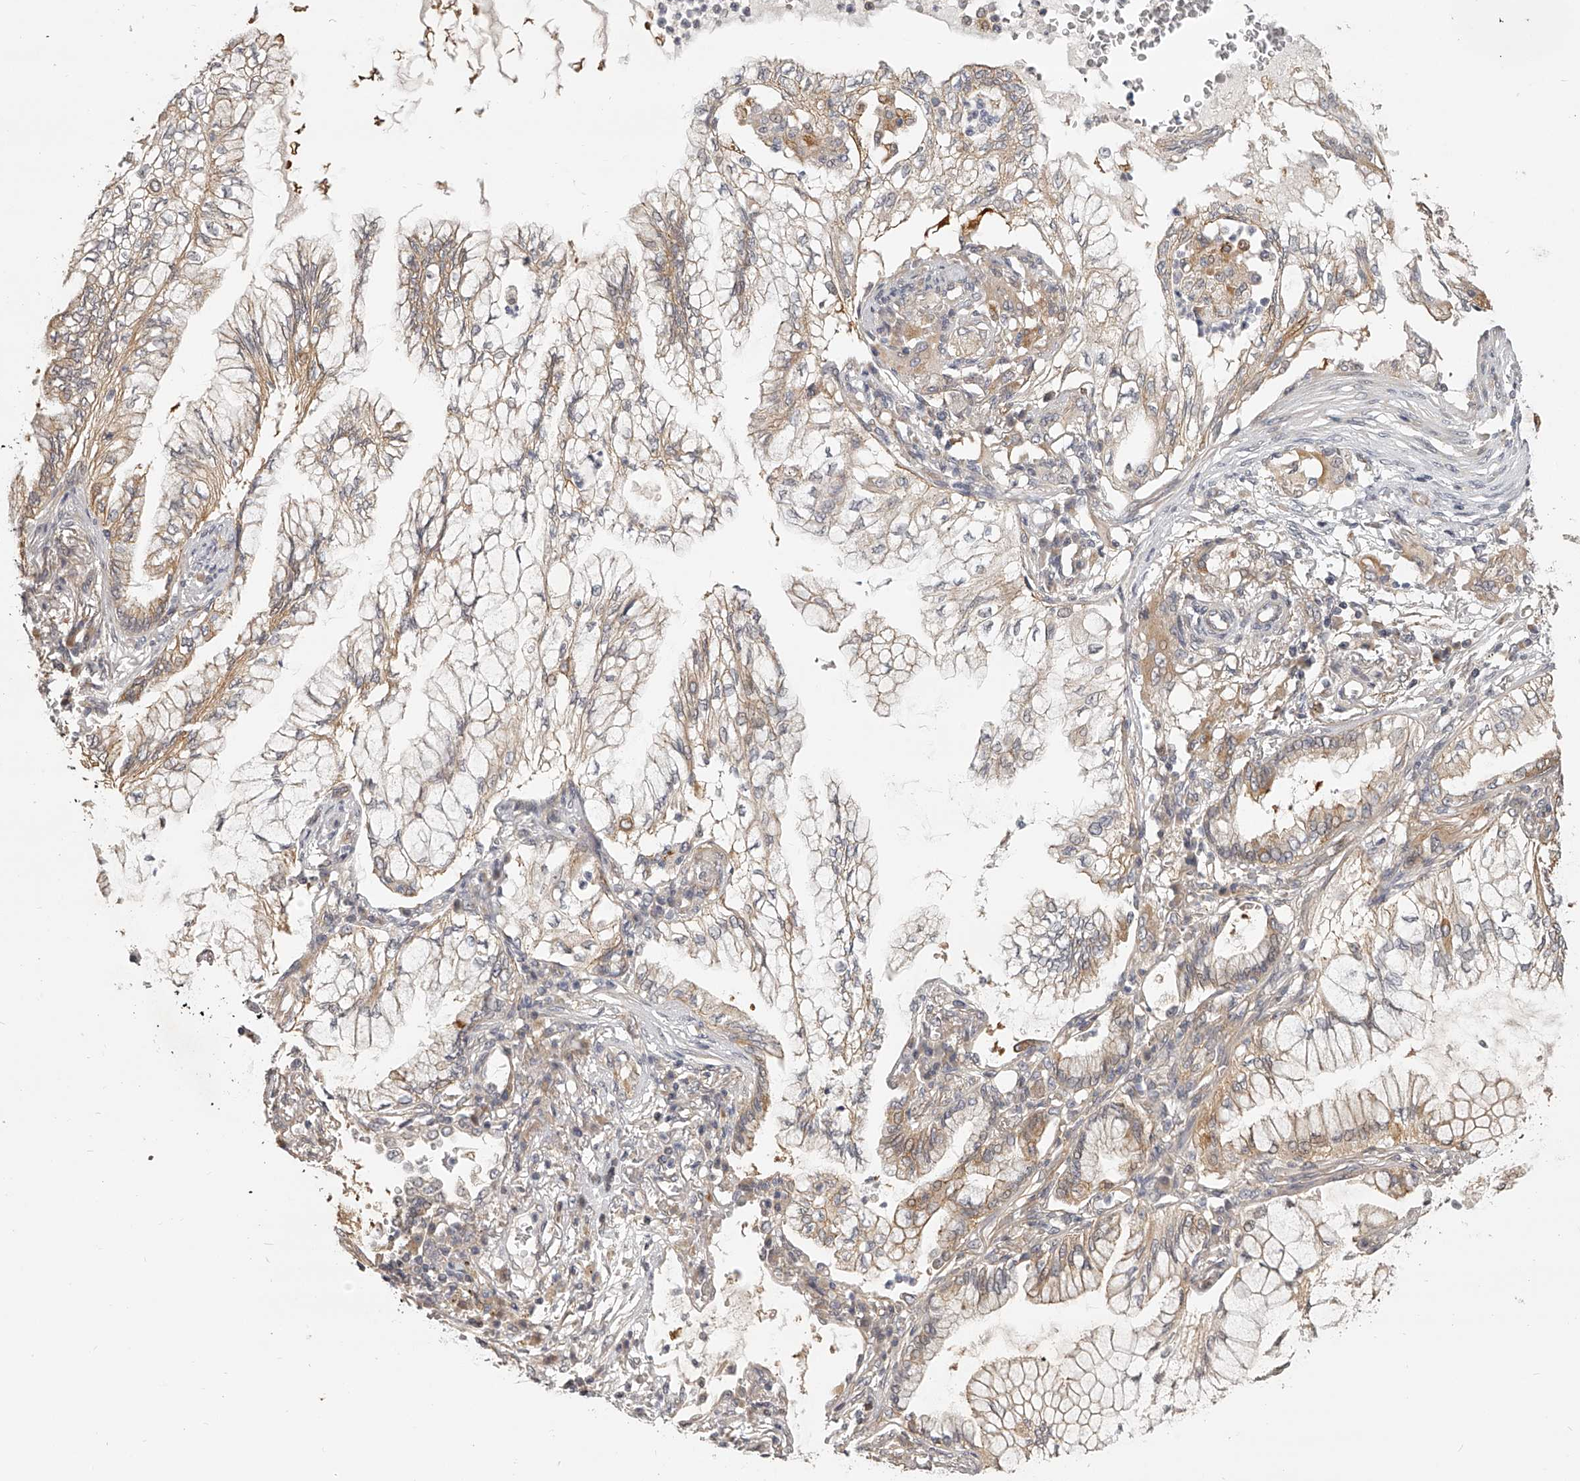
{"staining": {"intensity": "weak", "quantity": "<25%", "location": "cytoplasmic/membranous"}, "tissue": "lung cancer", "cell_type": "Tumor cells", "image_type": "cancer", "snomed": [{"axis": "morphology", "description": "Adenocarcinoma, NOS"}, {"axis": "topography", "description": "Lung"}], "caption": "Adenocarcinoma (lung) was stained to show a protein in brown. There is no significant expression in tumor cells.", "gene": "ZNF582", "patient": {"sex": "female", "age": 70}}